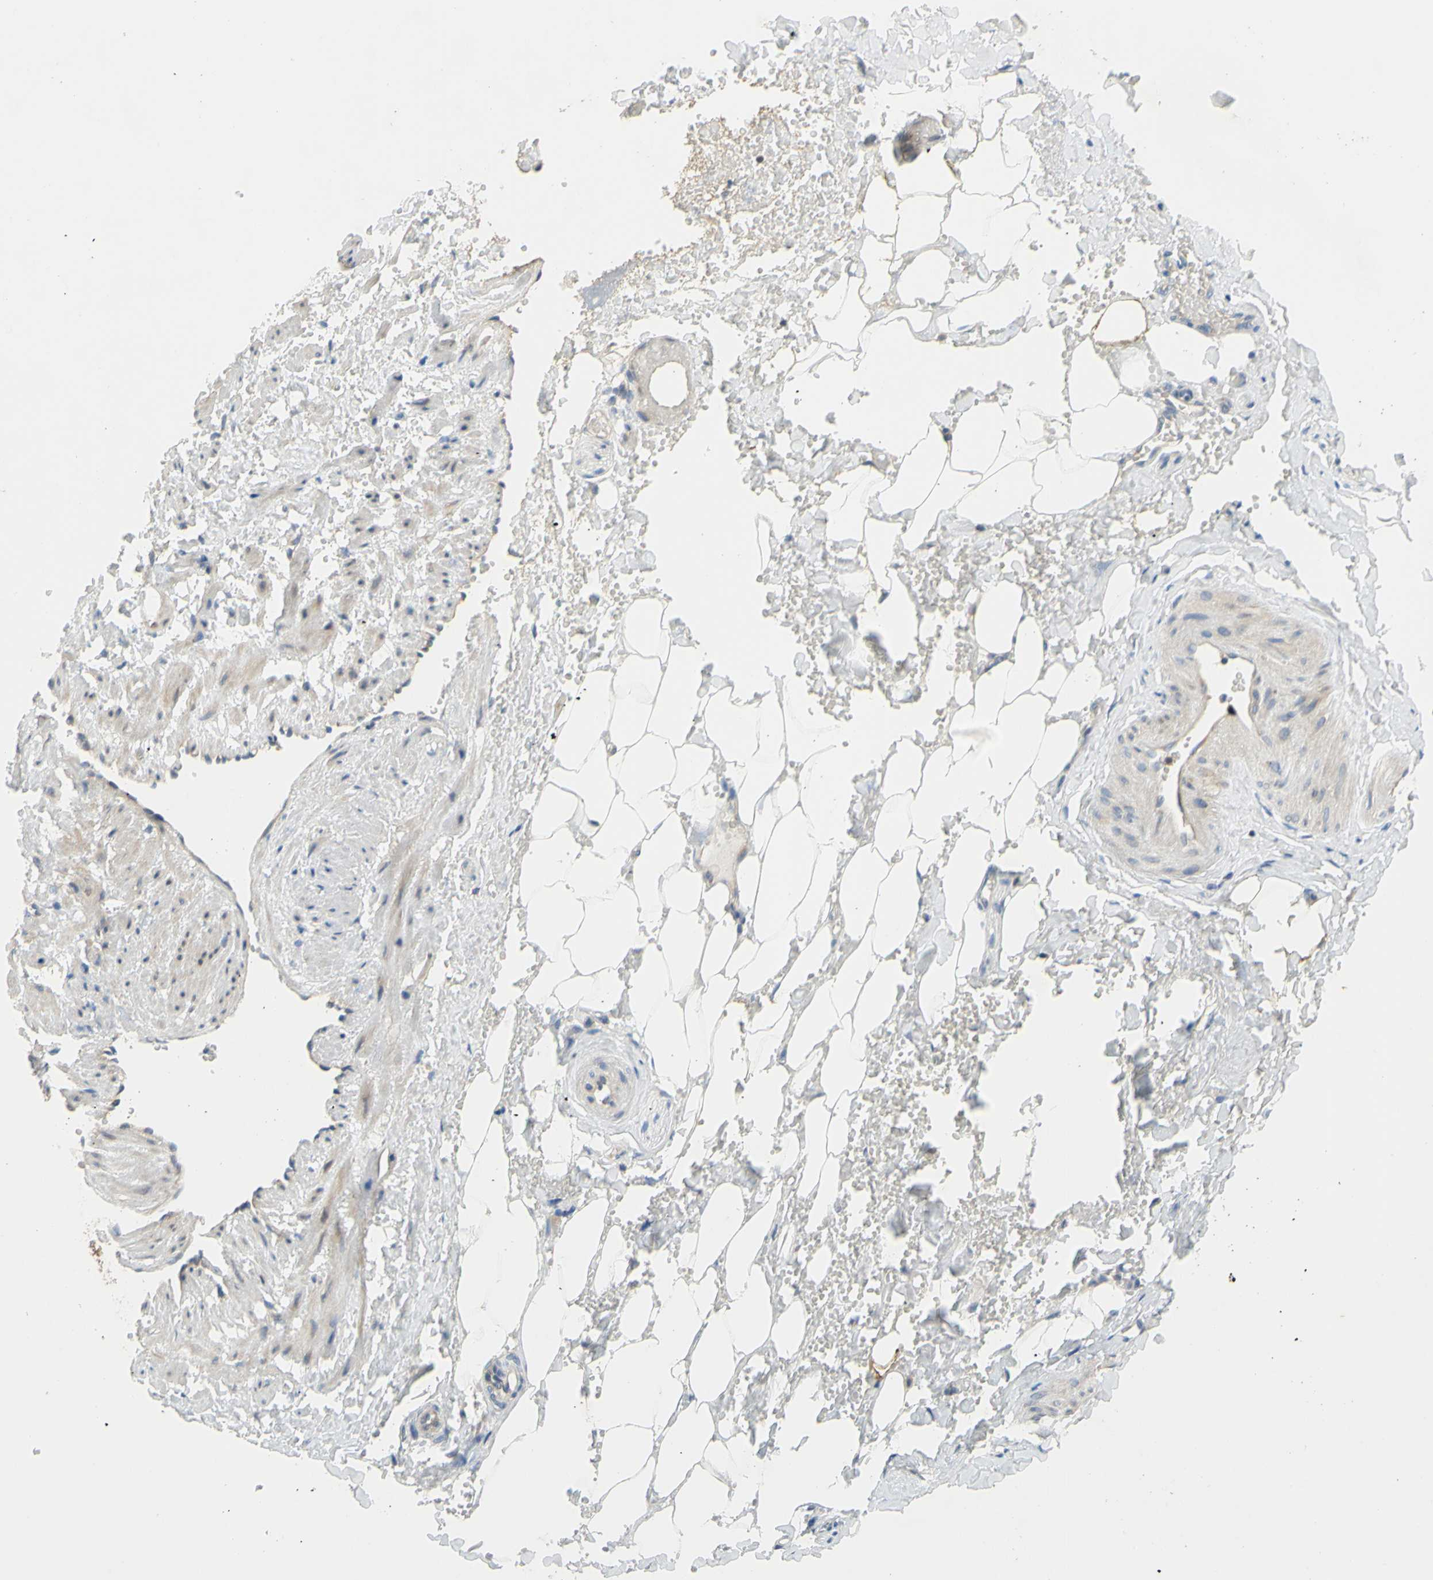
{"staining": {"intensity": "weak", "quantity": ">75%", "location": "cytoplasmic/membranous"}, "tissue": "adipose tissue", "cell_type": "Adipocytes", "image_type": "normal", "snomed": [{"axis": "morphology", "description": "Normal tissue, NOS"}, {"axis": "topography", "description": "Soft tissue"}, {"axis": "topography", "description": "Vascular tissue"}], "caption": "This photomicrograph exhibits IHC staining of benign adipose tissue, with low weak cytoplasmic/membranous positivity in approximately >75% of adipocytes.", "gene": "CCNB2", "patient": {"sex": "female", "age": 35}}